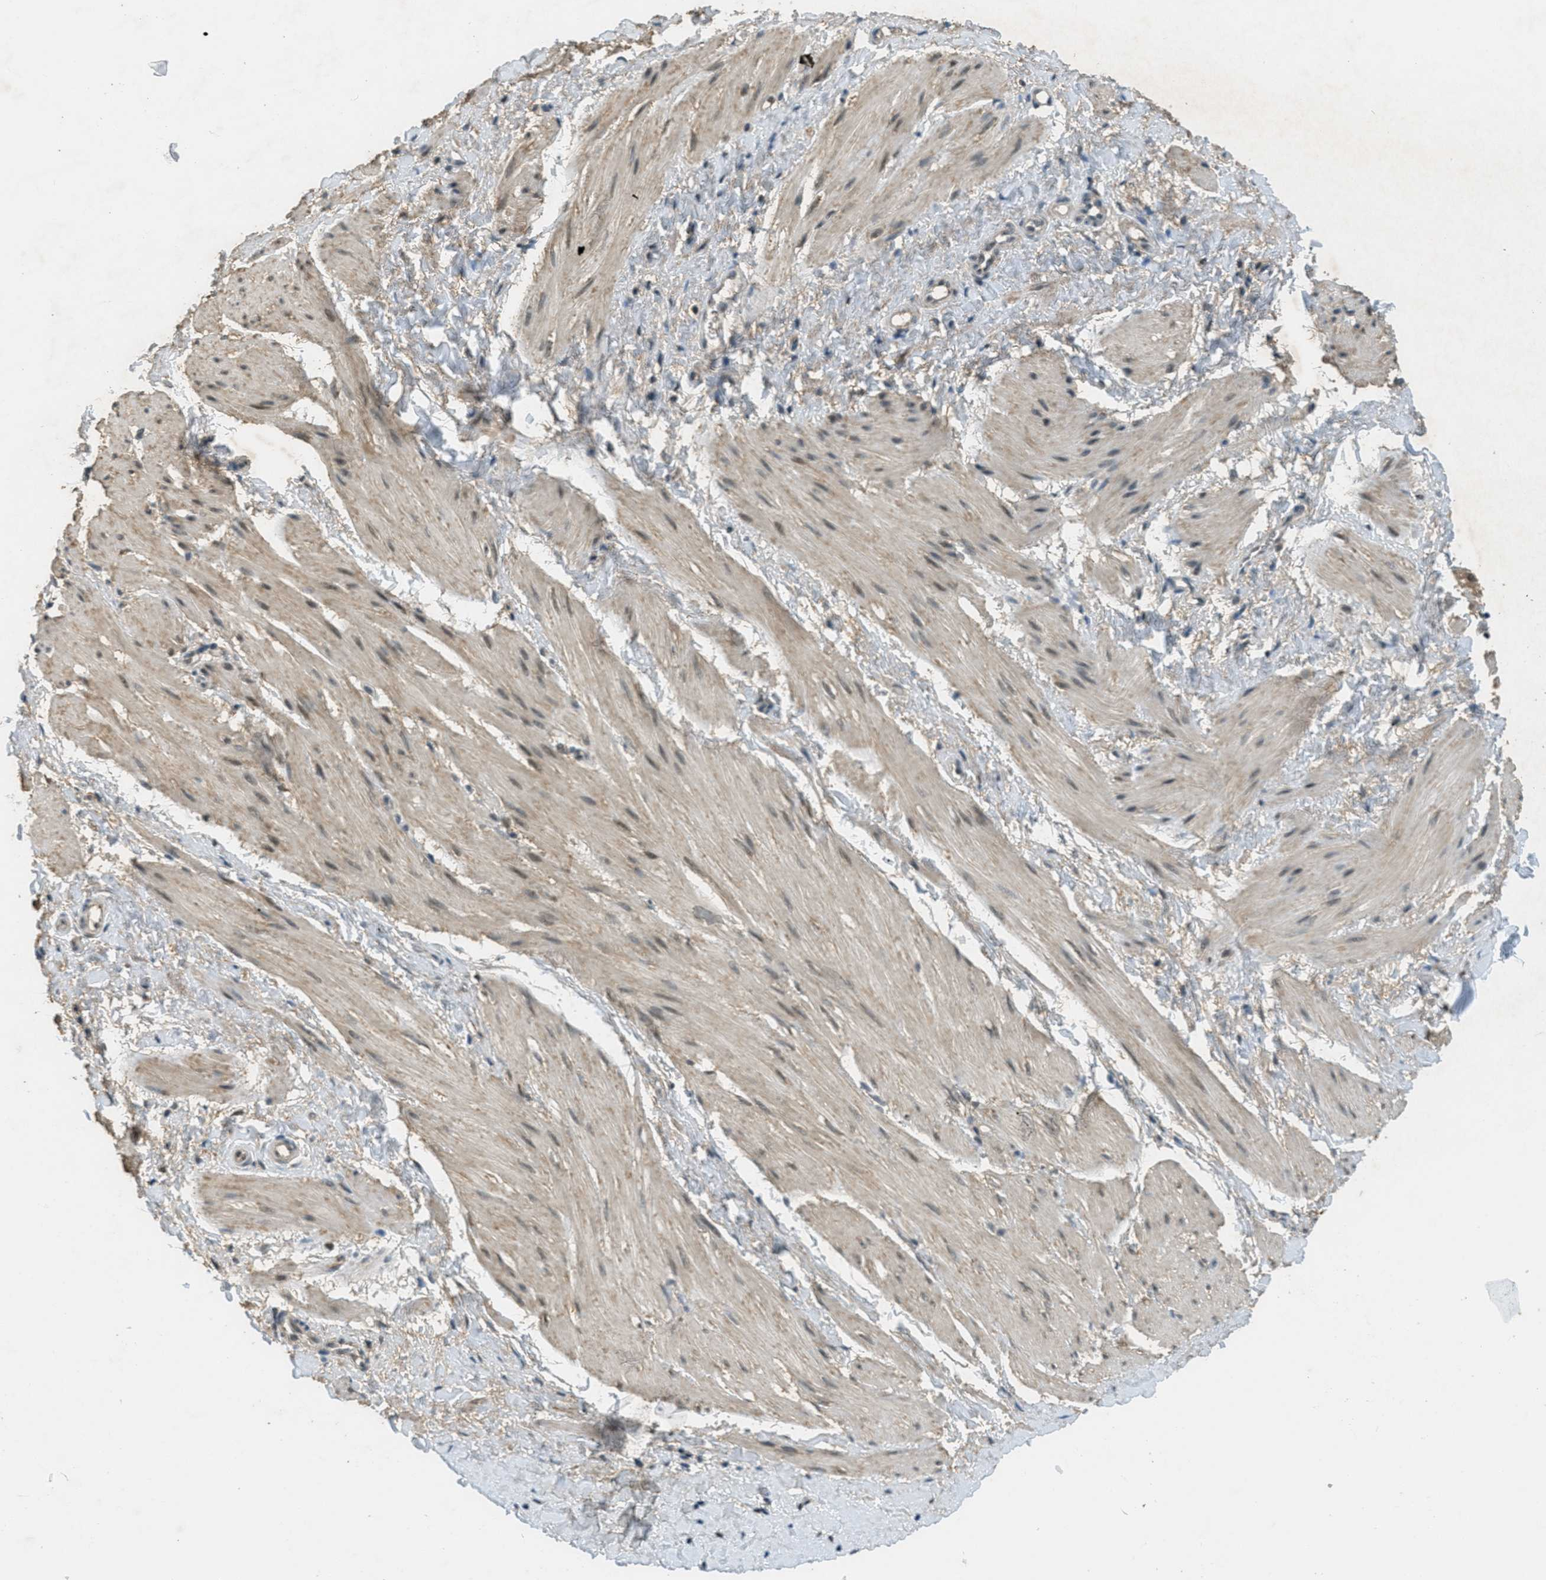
{"staining": {"intensity": "weak", "quantity": "<25%", "location": "cytoplasmic/membranous,nuclear"}, "tissue": "smooth muscle", "cell_type": "Smooth muscle cells", "image_type": "normal", "snomed": [{"axis": "morphology", "description": "Normal tissue, NOS"}, {"axis": "topography", "description": "Smooth muscle"}], "caption": "Smooth muscle was stained to show a protein in brown. There is no significant expression in smooth muscle cells.", "gene": "TCF20", "patient": {"sex": "male", "age": 16}}